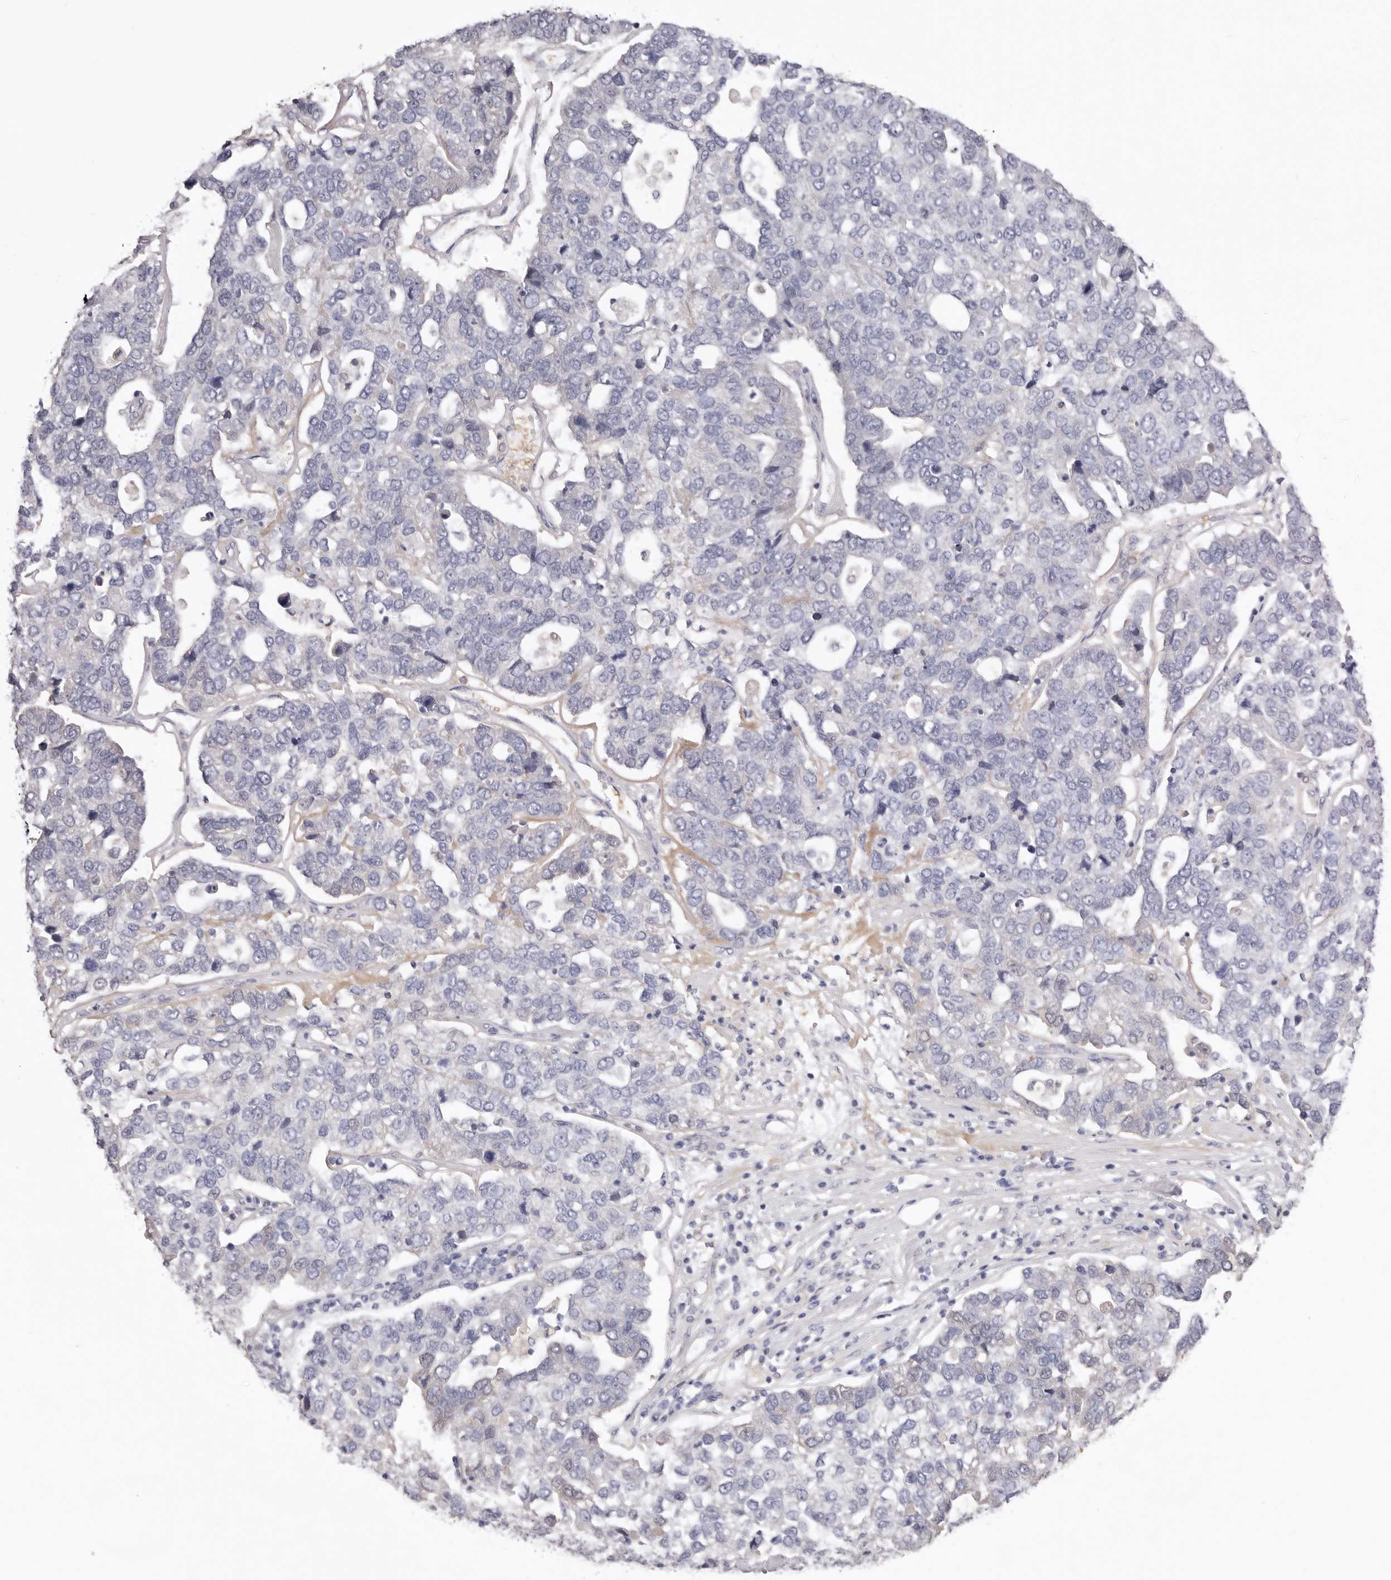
{"staining": {"intensity": "negative", "quantity": "none", "location": "none"}, "tissue": "pancreatic cancer", "cell_type": "Tumor cells", "image_type": "cancer", "snomed": [{"axis": "morphology", "description": "Adenocarcinoma, NOS"}, {"axis": "topography", "description": "Pancreas"}], "caption": "Tumor cells are negative for protein expression in human adenocarcinoma (pancreatic).", "gene": "LMLN", "patient": {"sex": "female", "age": 61}}